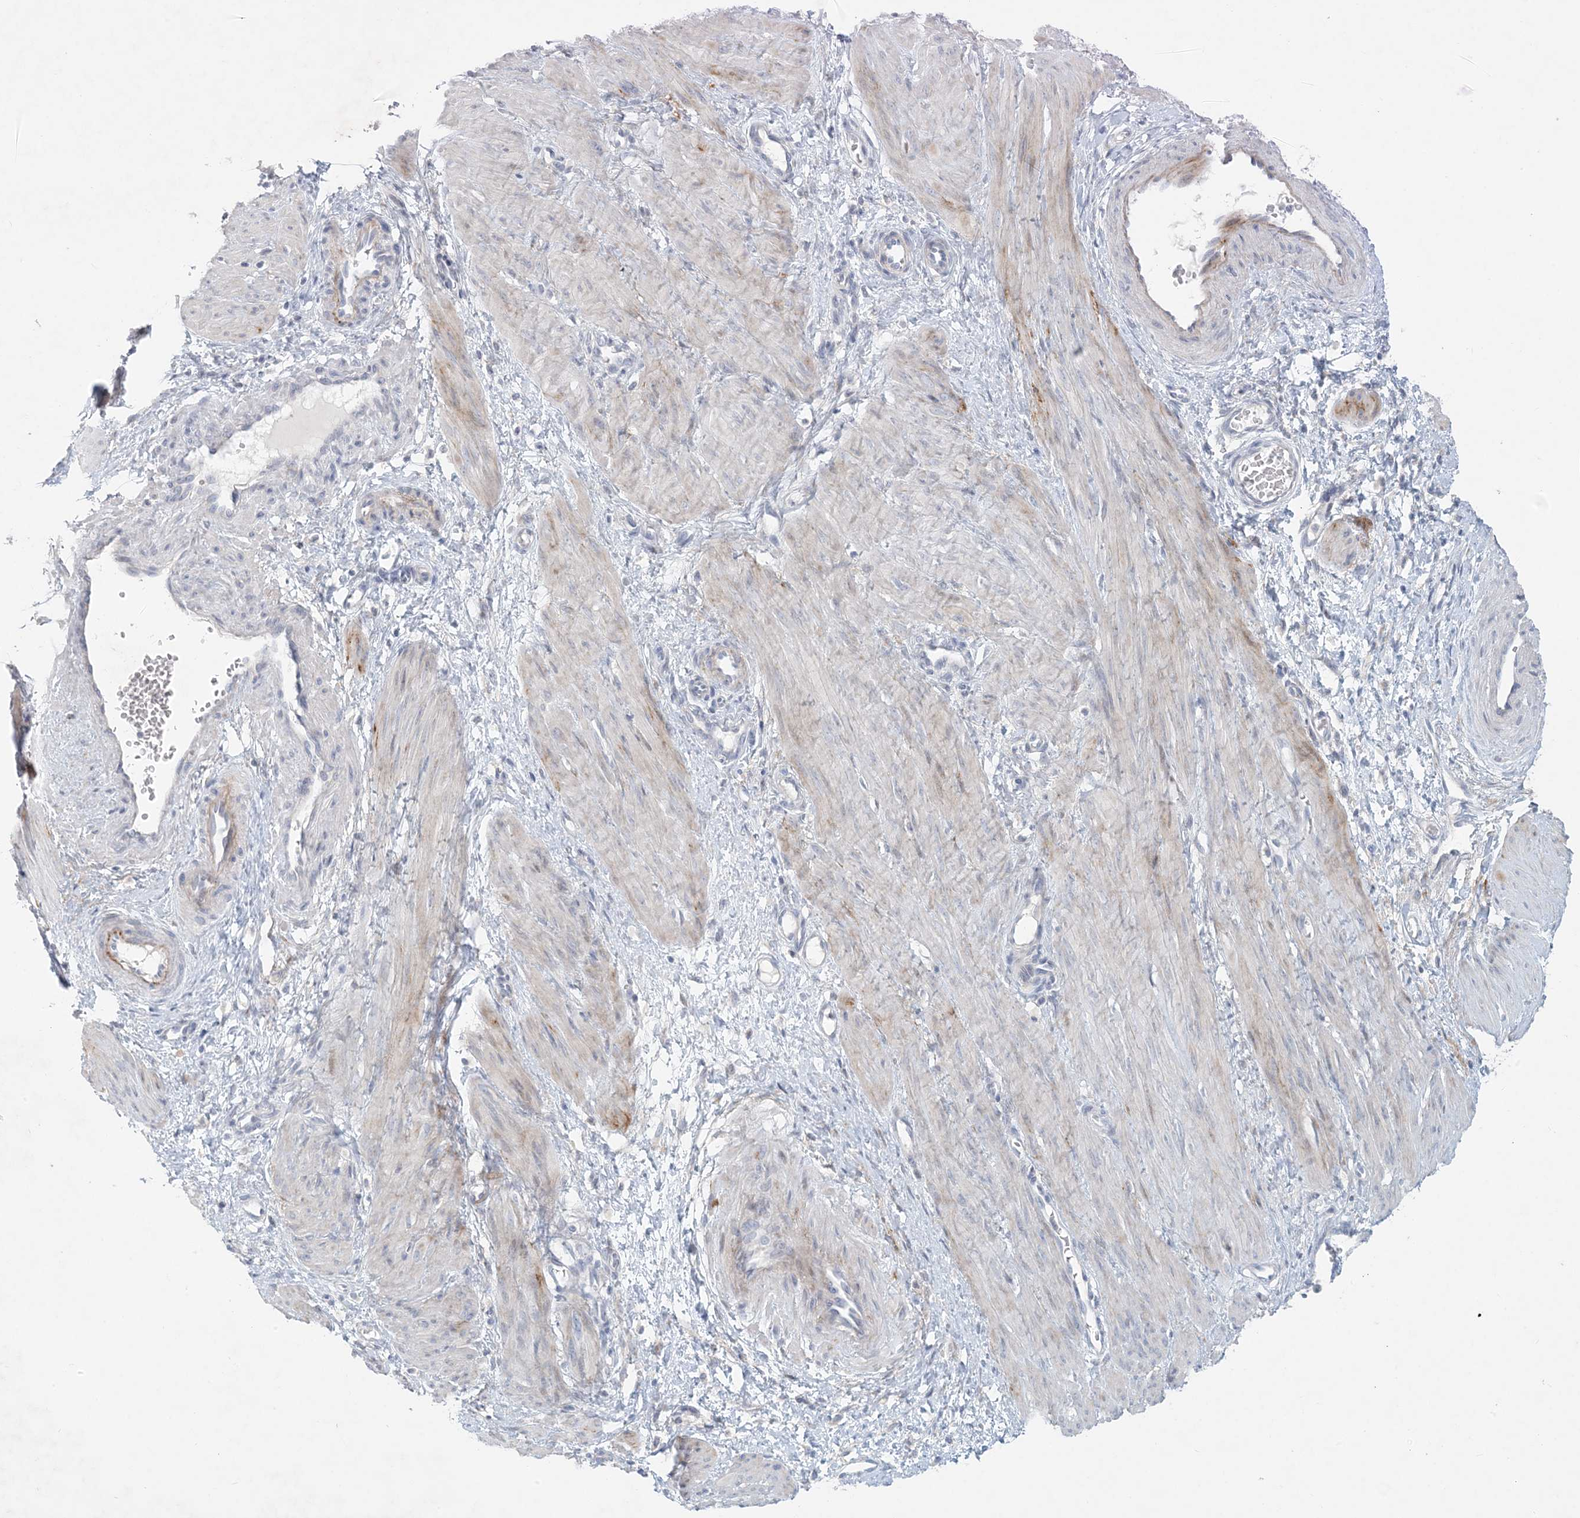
{"staining": {"intensity": "negative", "quantity": "none", "location": "none"}, "tissue": "smooth muscle", "cell_type": "Smooth muscle cells", "image_type": "normal", "snomed": [{"axis": "morphology", "description": "Normal tissue, NOS"}, {"axis": "topography", "description": "Endometrium"}], "caption": "IHC of benign smooth muscle shows no staining in smooth muscle cells.", "gene": "ZNF385D", "patient": {"sex": "female", "age": 33}}